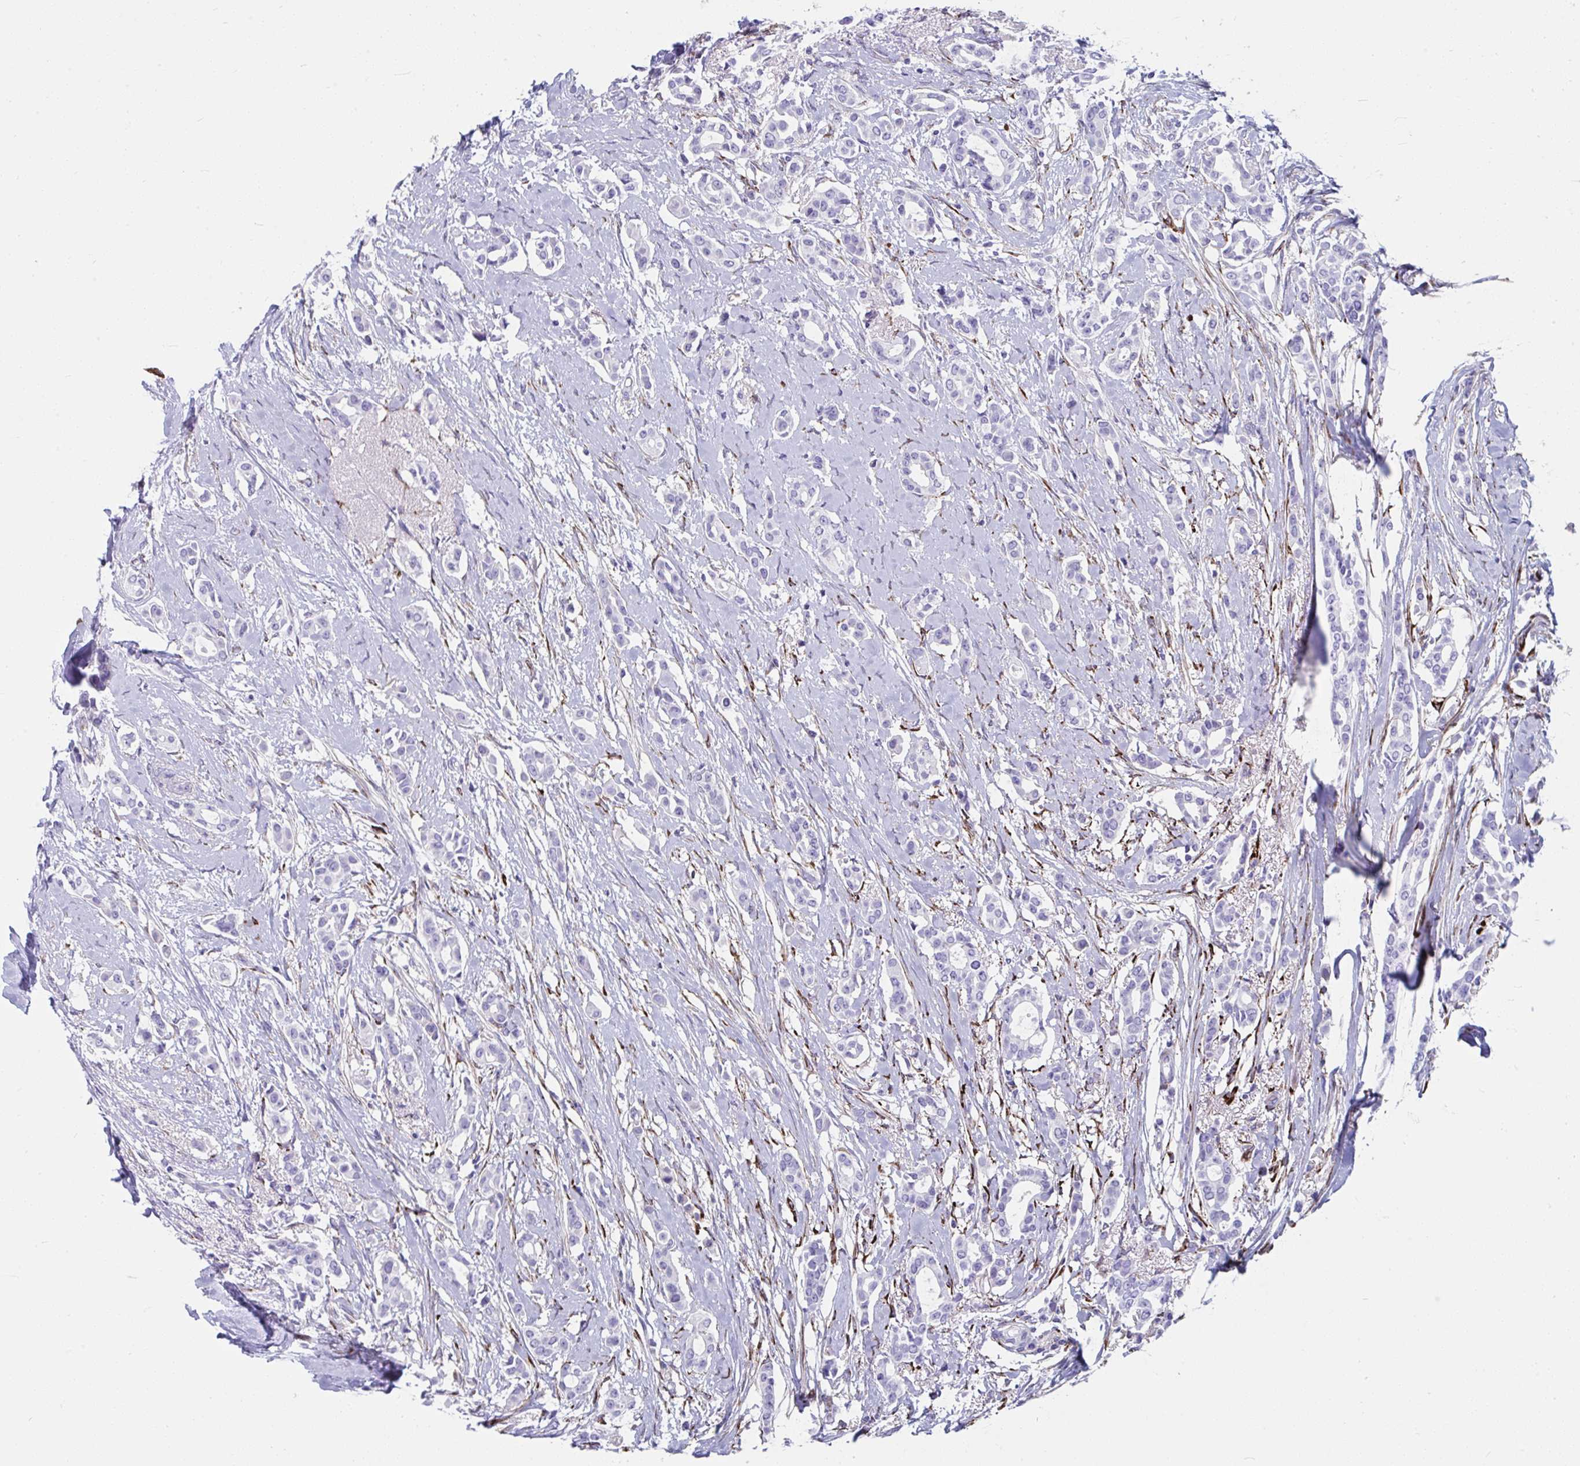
{"staining": {"intensity": "negative", "quantity": "none", "location": "none"}, "tissue": "breast cancer", "cell_type": "Tumor cells", "image_type": "cancer", "snomed": [{"axis": "morphology", "description": "Duct carcinoma"}, {"axis": "topography", "description": "Breast"}], "caption": "Immunohistochemistry (IHC) image of neoplastic tissue: human invasive ductal carcinoma (breast) stained with DAB (3,3'-diaminobenzidine) shows no significant protein expression in tumor cells.", "gene": "GRXCR2", "patient": {"sex": "female", "age": 64}}